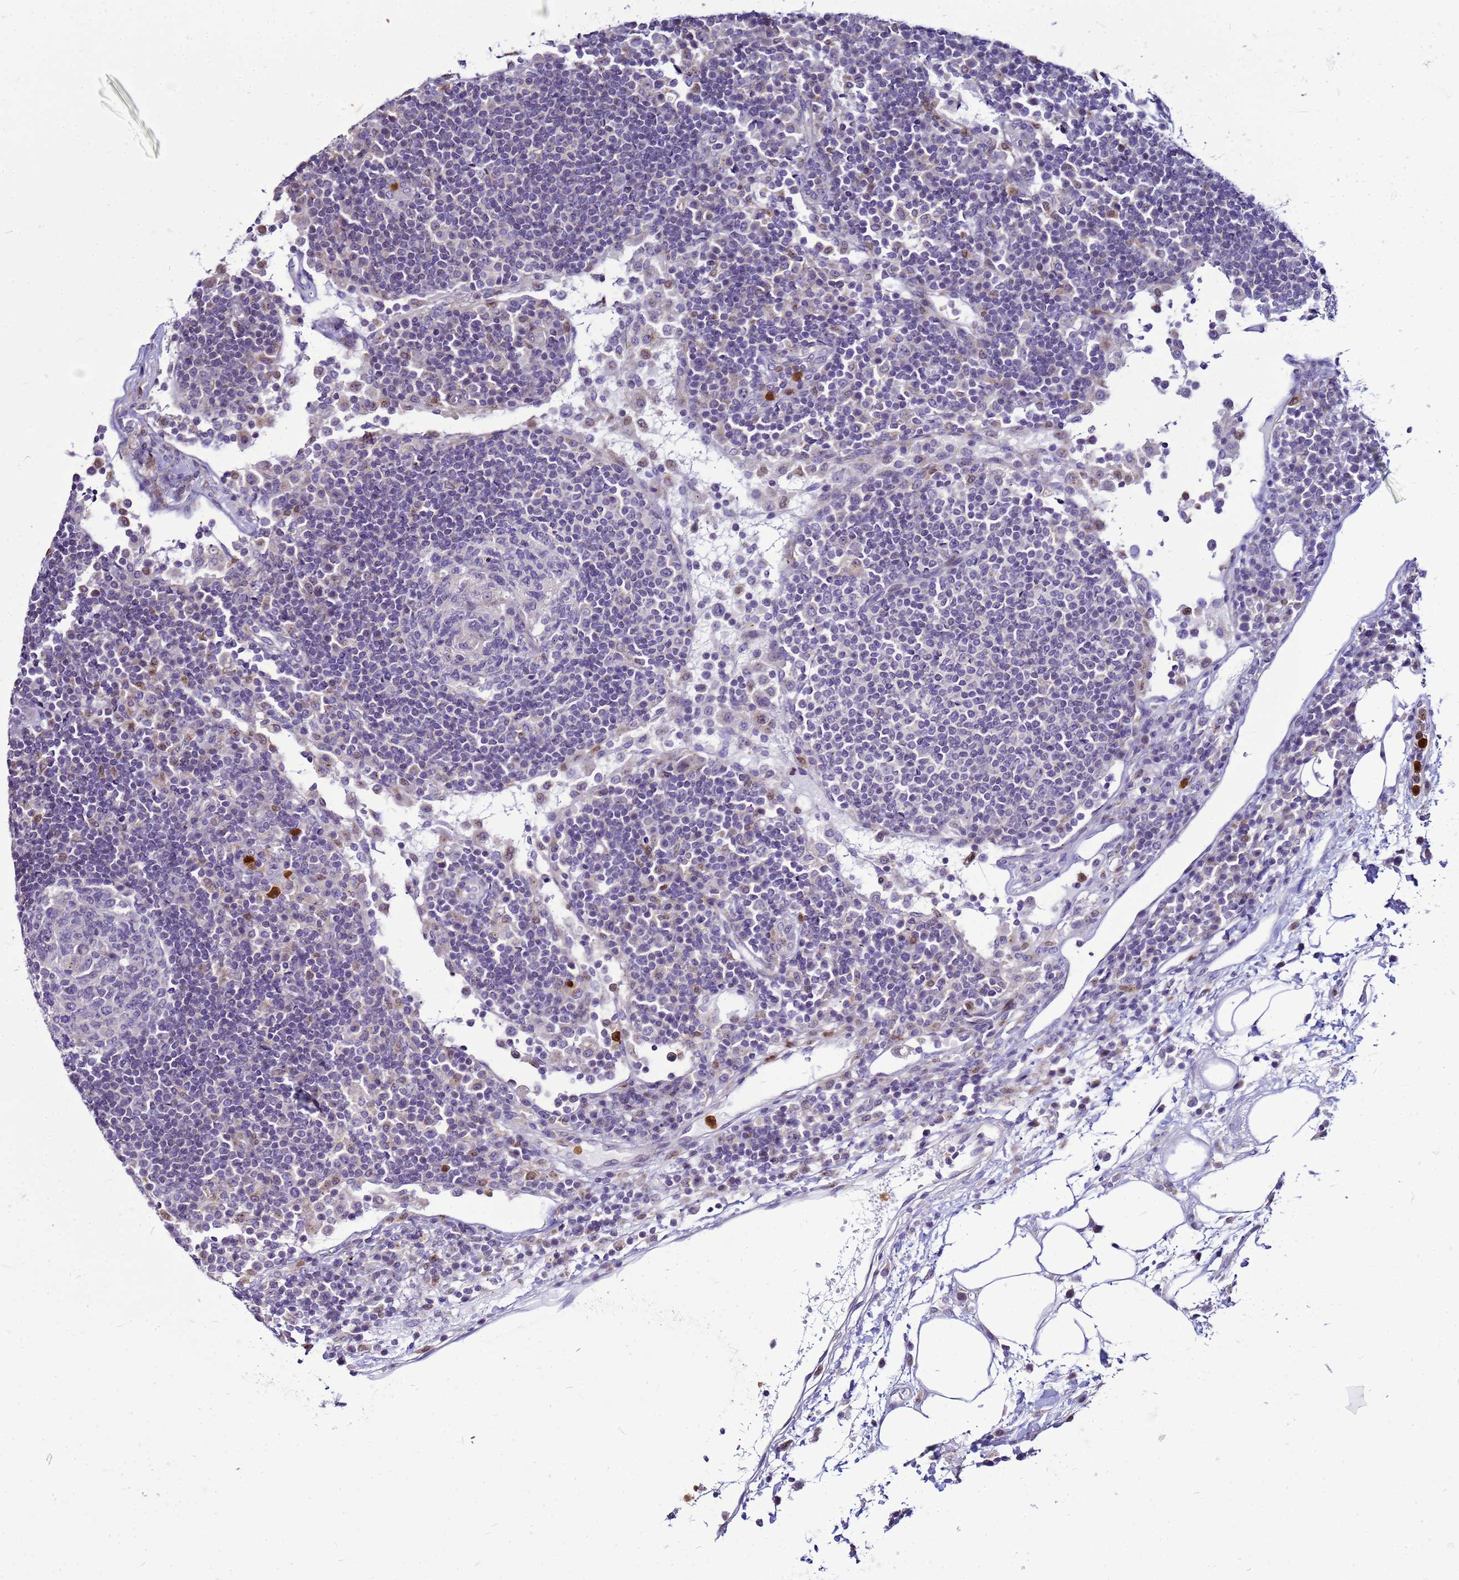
{"staining": {"intensity": "negative", "quantity": "none", "location": "none"}, "tissue": "lymph node", "cell_type": "Germinal center cells", "image_type": "normal", "snomed": [{"axis": "morphology", "description": "Normal tissue, NOS"}, {"axis": "topography", "description": "Lymph node"}], "caption": "High magnification brightfield microscopy of unremarkable lymph node stained with DAB (3,3'-diaminobenzidine) (brown) and counterstained with hematoxylin (blue): germinal center cells show no significant positivity.", "gene": "VPS4B", "patient": {"sex": "female", "age": 53}}